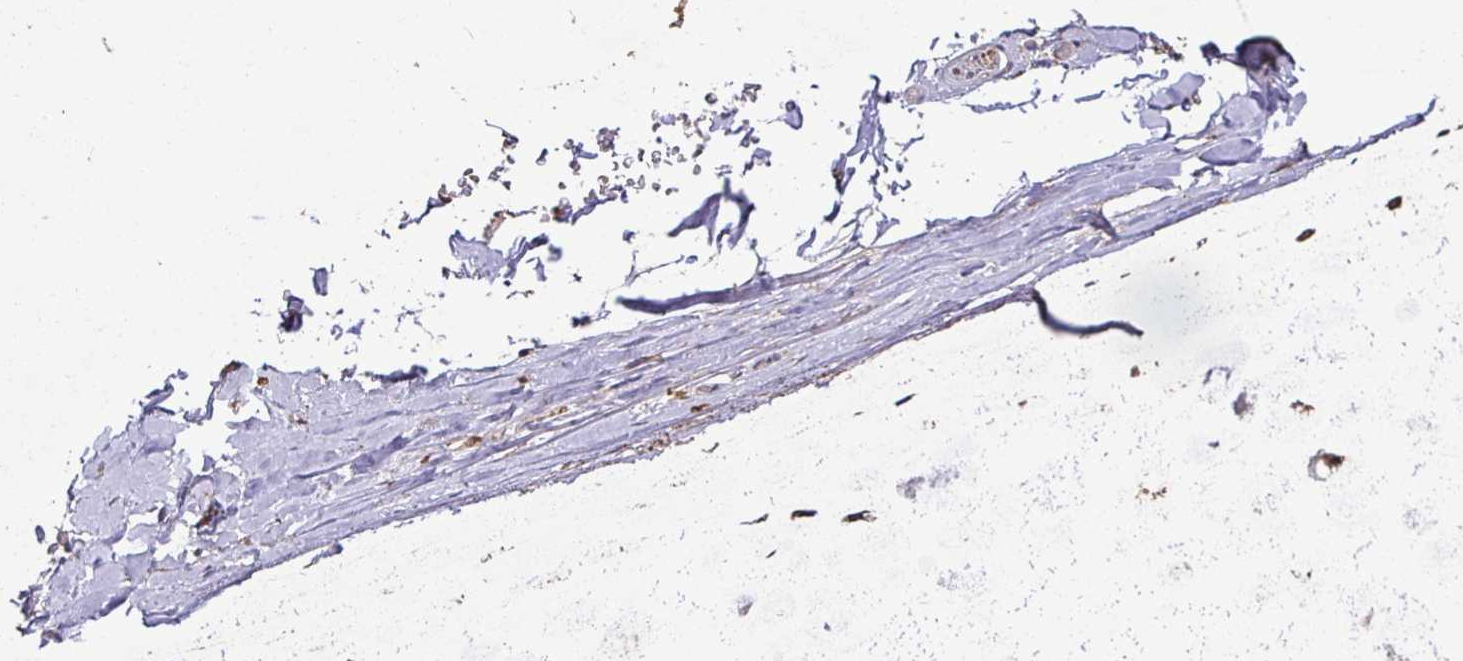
{"staining": {"intensity": "weak", "quantity": ">75%", "location": "cytoplasmic/membranous"}, "tissue": "soft tissue", "cell_type": "Fibroblasts", "image_type": "normal", "snomed": [{"axis": "morphology", "description": "Normal tissue, NOS"}, {"axis": "morphology", "description": "Degeneration, NOS"}, {"axis": "topography", "description": "Cartilage tissue"}, {"axis": "topography", "description": "Lung"}], "caption": "An immunohistochemistry photomicrograph of normal tissue is shown. Protein staining in brown shows weak cytoplasmic/membranous positivity in soft tissue within fibroblasts. The protein is stained brown, and the nuclei are stained in blue (DAB IHC with brightfield microscopy, high magnification).", "gene": "MAPK8IP3", "patient": {"sex": "female", "age": 61}}